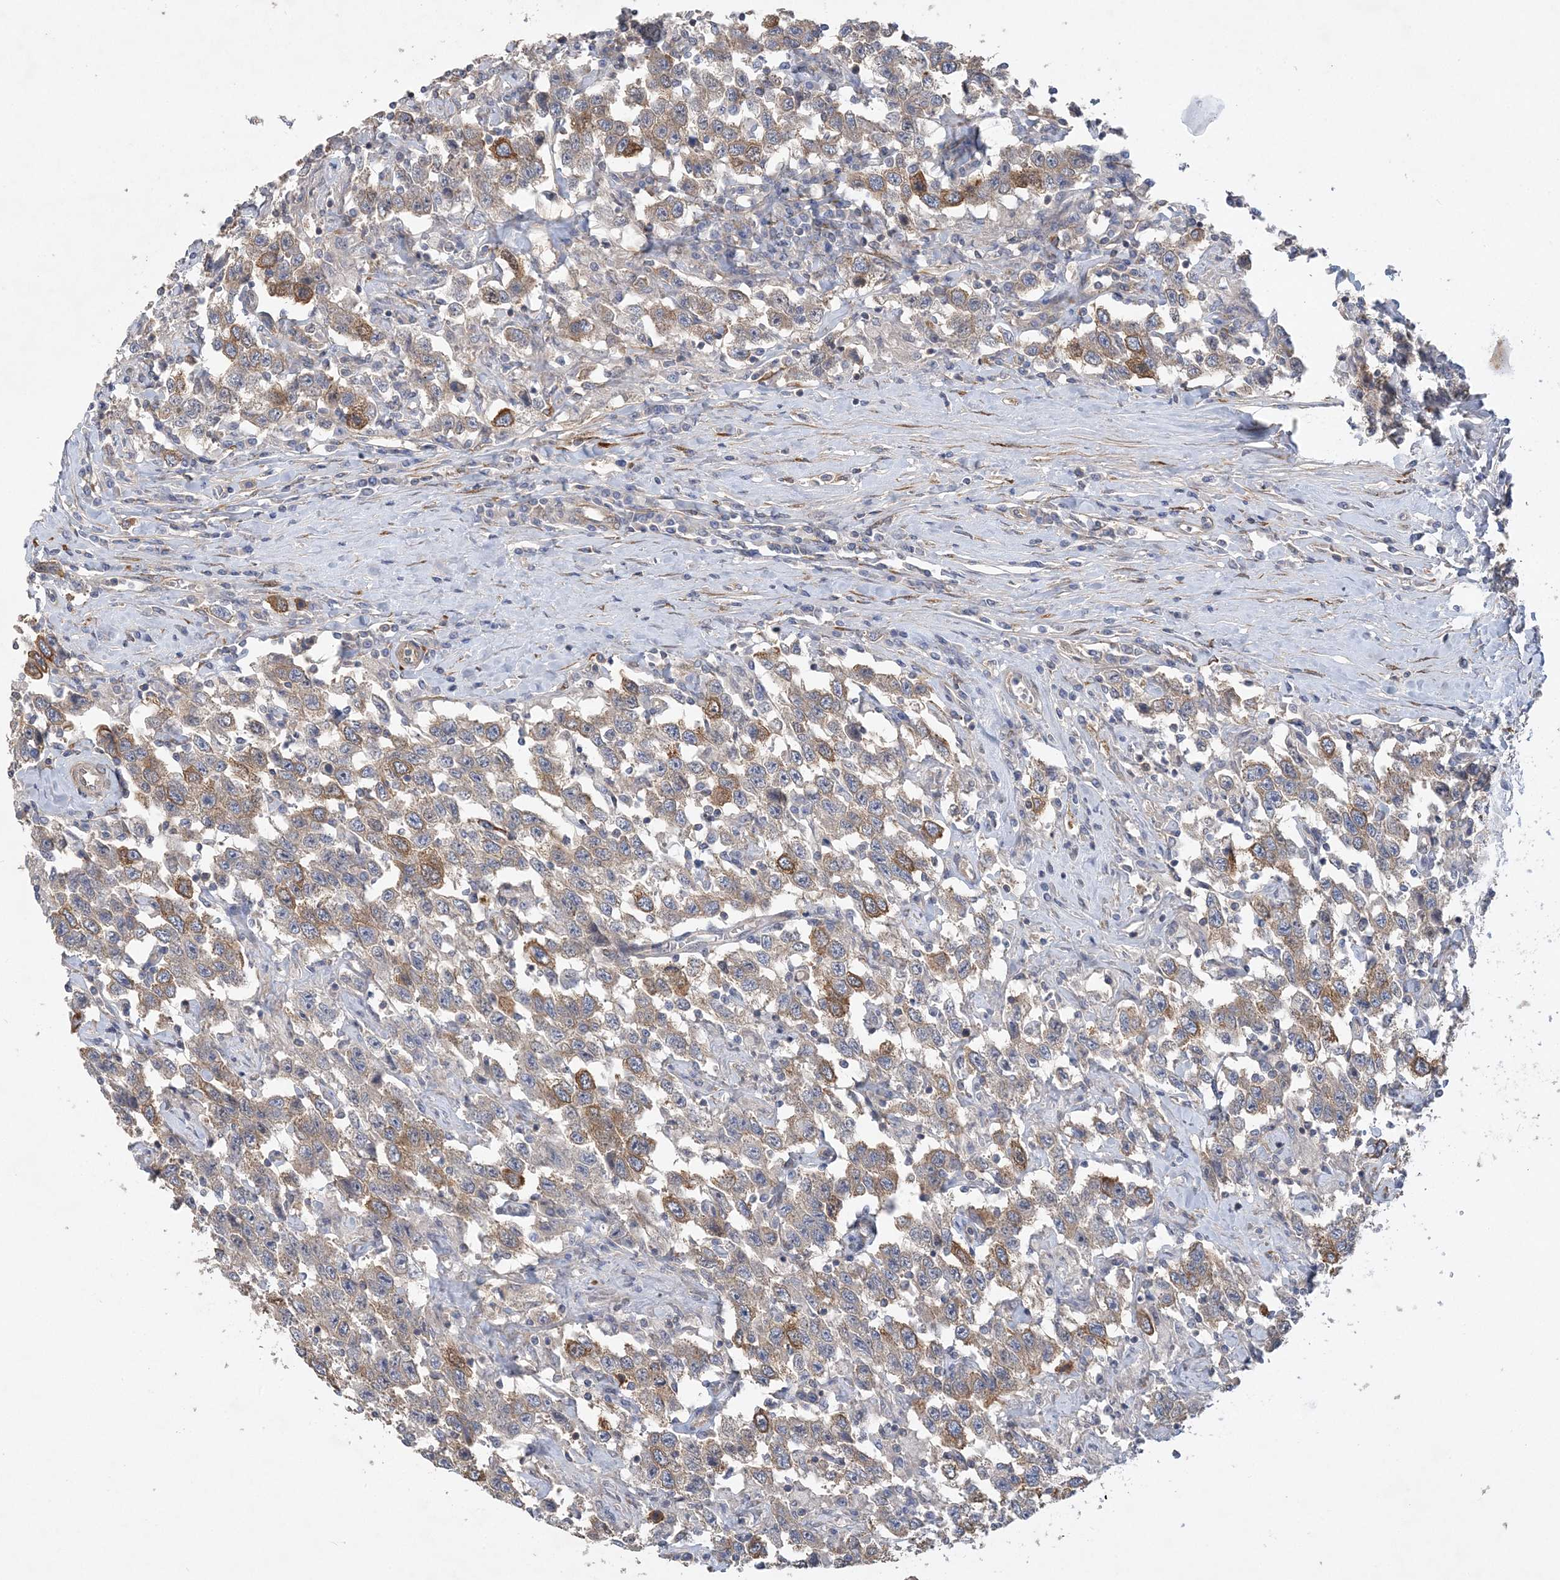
{"staining": {"intensity": "moderate", "quantity": "<25%", "location": "cytoplasmic/membranous"}, "tissue": "testis cancer", "cell_type": "Tumor cells", "image_type": "cancer", "snomed": [{"axis": "morphology", "description": "Seminoma, NOS"}, {"axis": "topography", "description": "Testis"}], "caption": "Immunohistochemistry (IHC) image of testis cancer (seminoma) stained for a protein (brown), which demonstrates low levels of moderate cytoplasmic/membranous expression in about <25% of tumor cells.", "gene": "MAP4K5", "patient": {"sex": "male", "age": 41}}